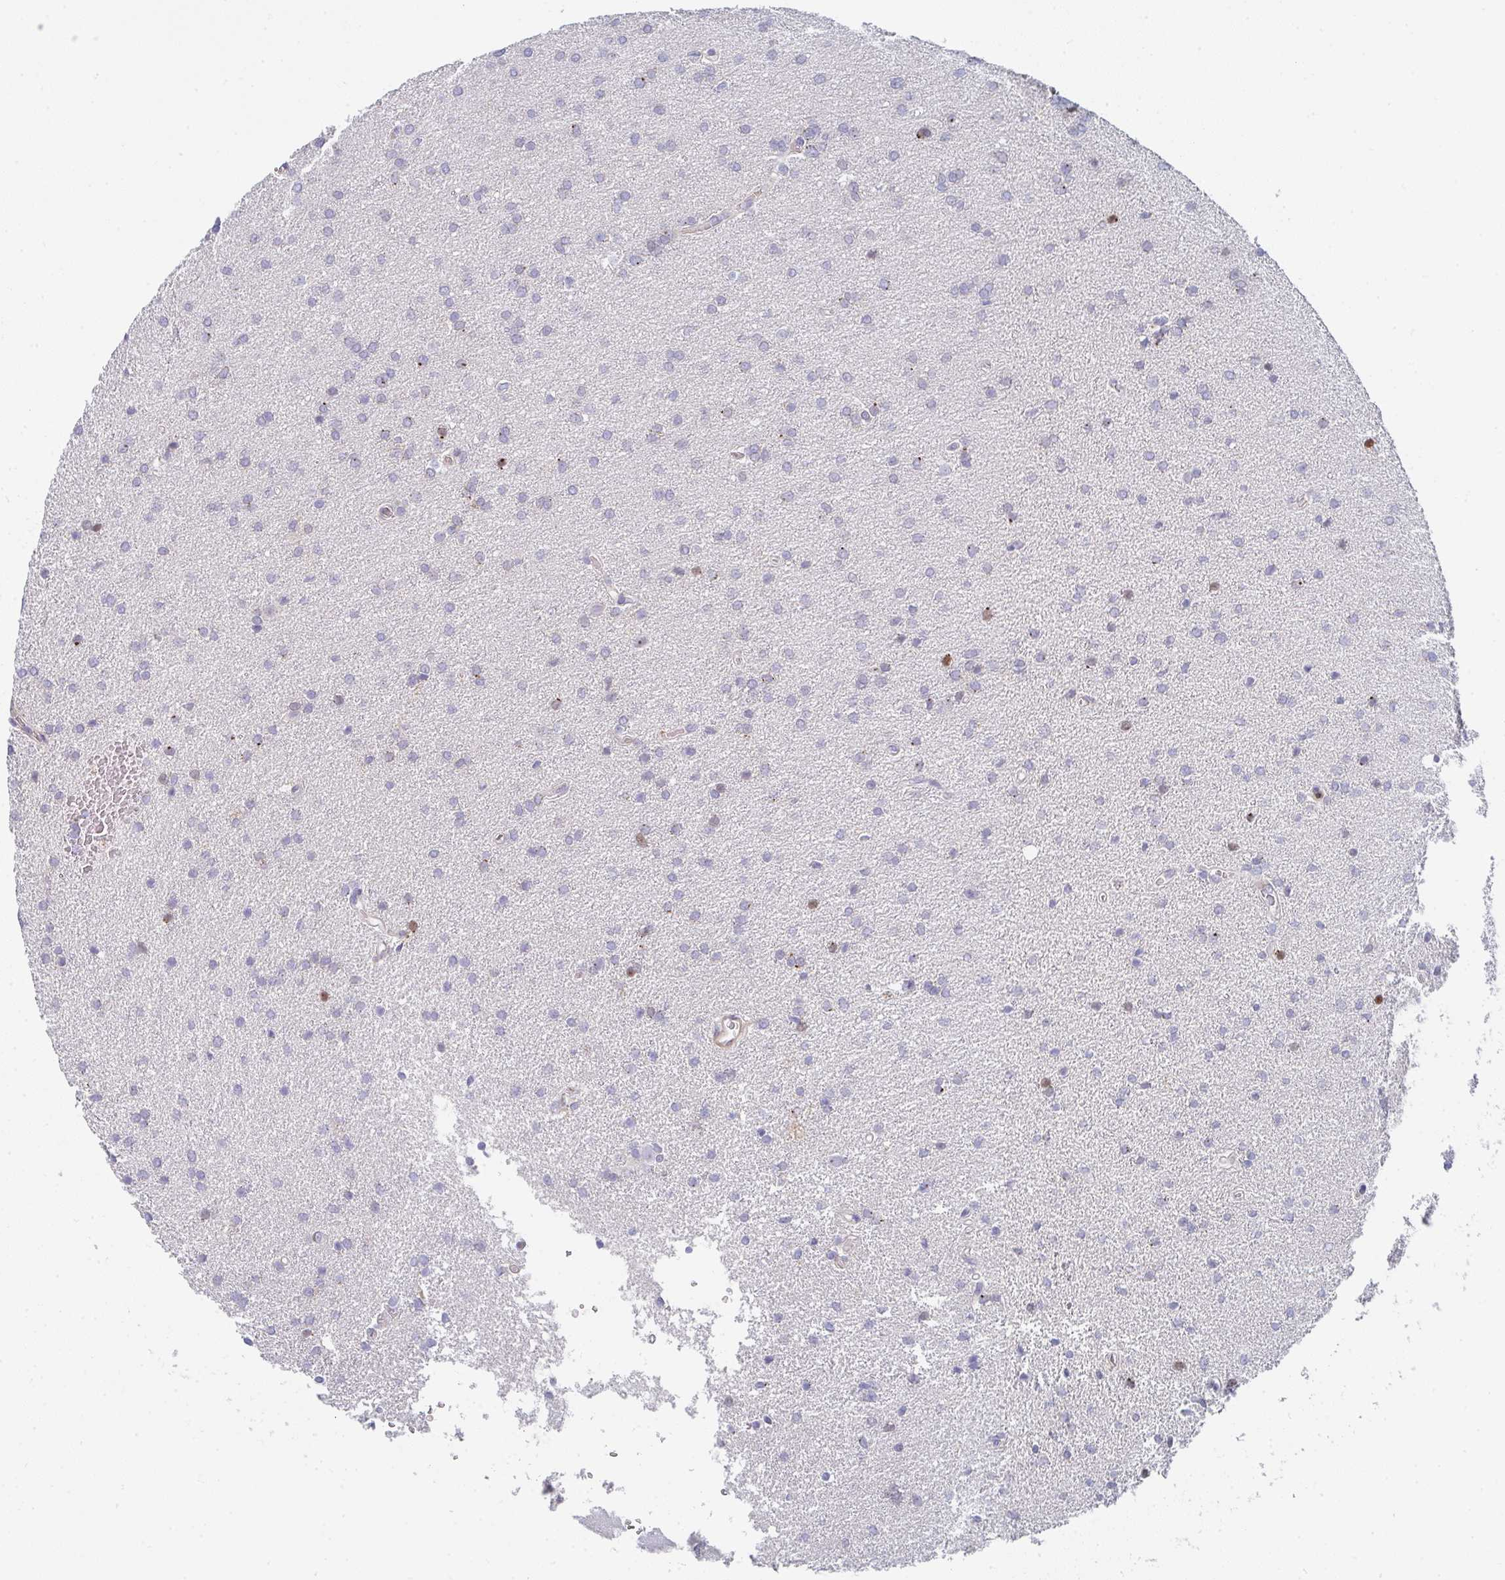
{"staining": {"intensity": "negative", "quantity": "none", "location": "none"}, "tissue": "glioma", "cell_type": "Tumor cells", "image_type": "cancer", "snomed": [{"axis": "morphology", "description": "Glioma, malignant, Low grade"}, {"axis": "topography", "description": "Brain"}], "caption": "Immunohistochemical staining of human glioma exhibits no significant positivity in tumor cells.", "gene": "KLHL33", "patient": {"sex": "female", "age": 34}}